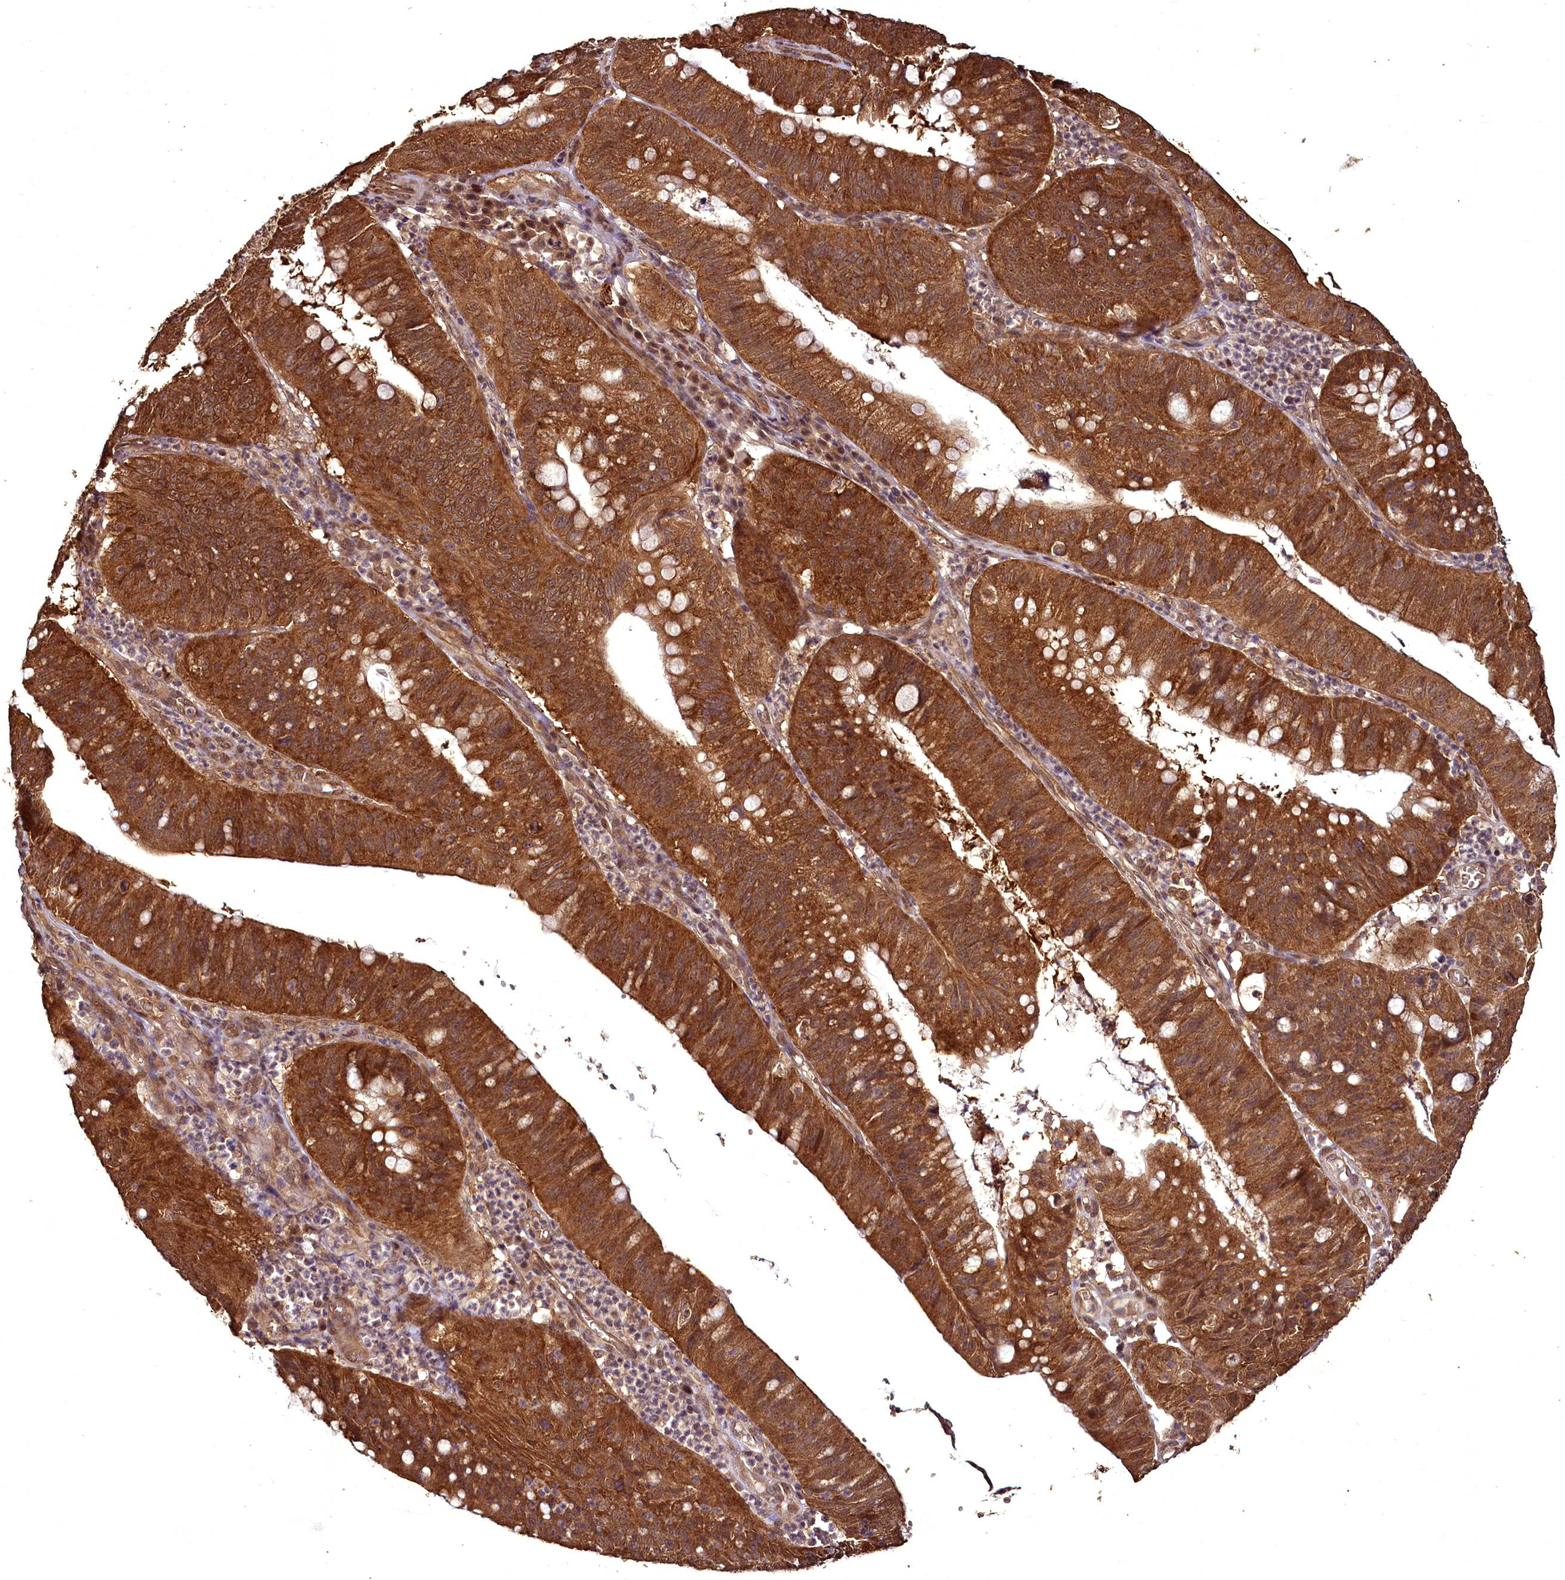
{"staining": {"intensity": "strong", "quantity": ">75%", "location": "cytoplasmic/membranous"}, "tissue": "stomach cancer", "cell_type": "Tumor cells", "image_type": "cancer", "snomed": [{"axis": "morphology", "description": "Adenocarcinoma, NOS"}, {"axis": "topography", "description": "Stomach"}], "caption": "IHC of human stomach cancer (adenocarcinoma) shows high levels of strong cytoplasmic/membranous staining in about >75% of tumor cells.", "gene": "VPS51", "patient": {"sex": "male", "age": 59}}